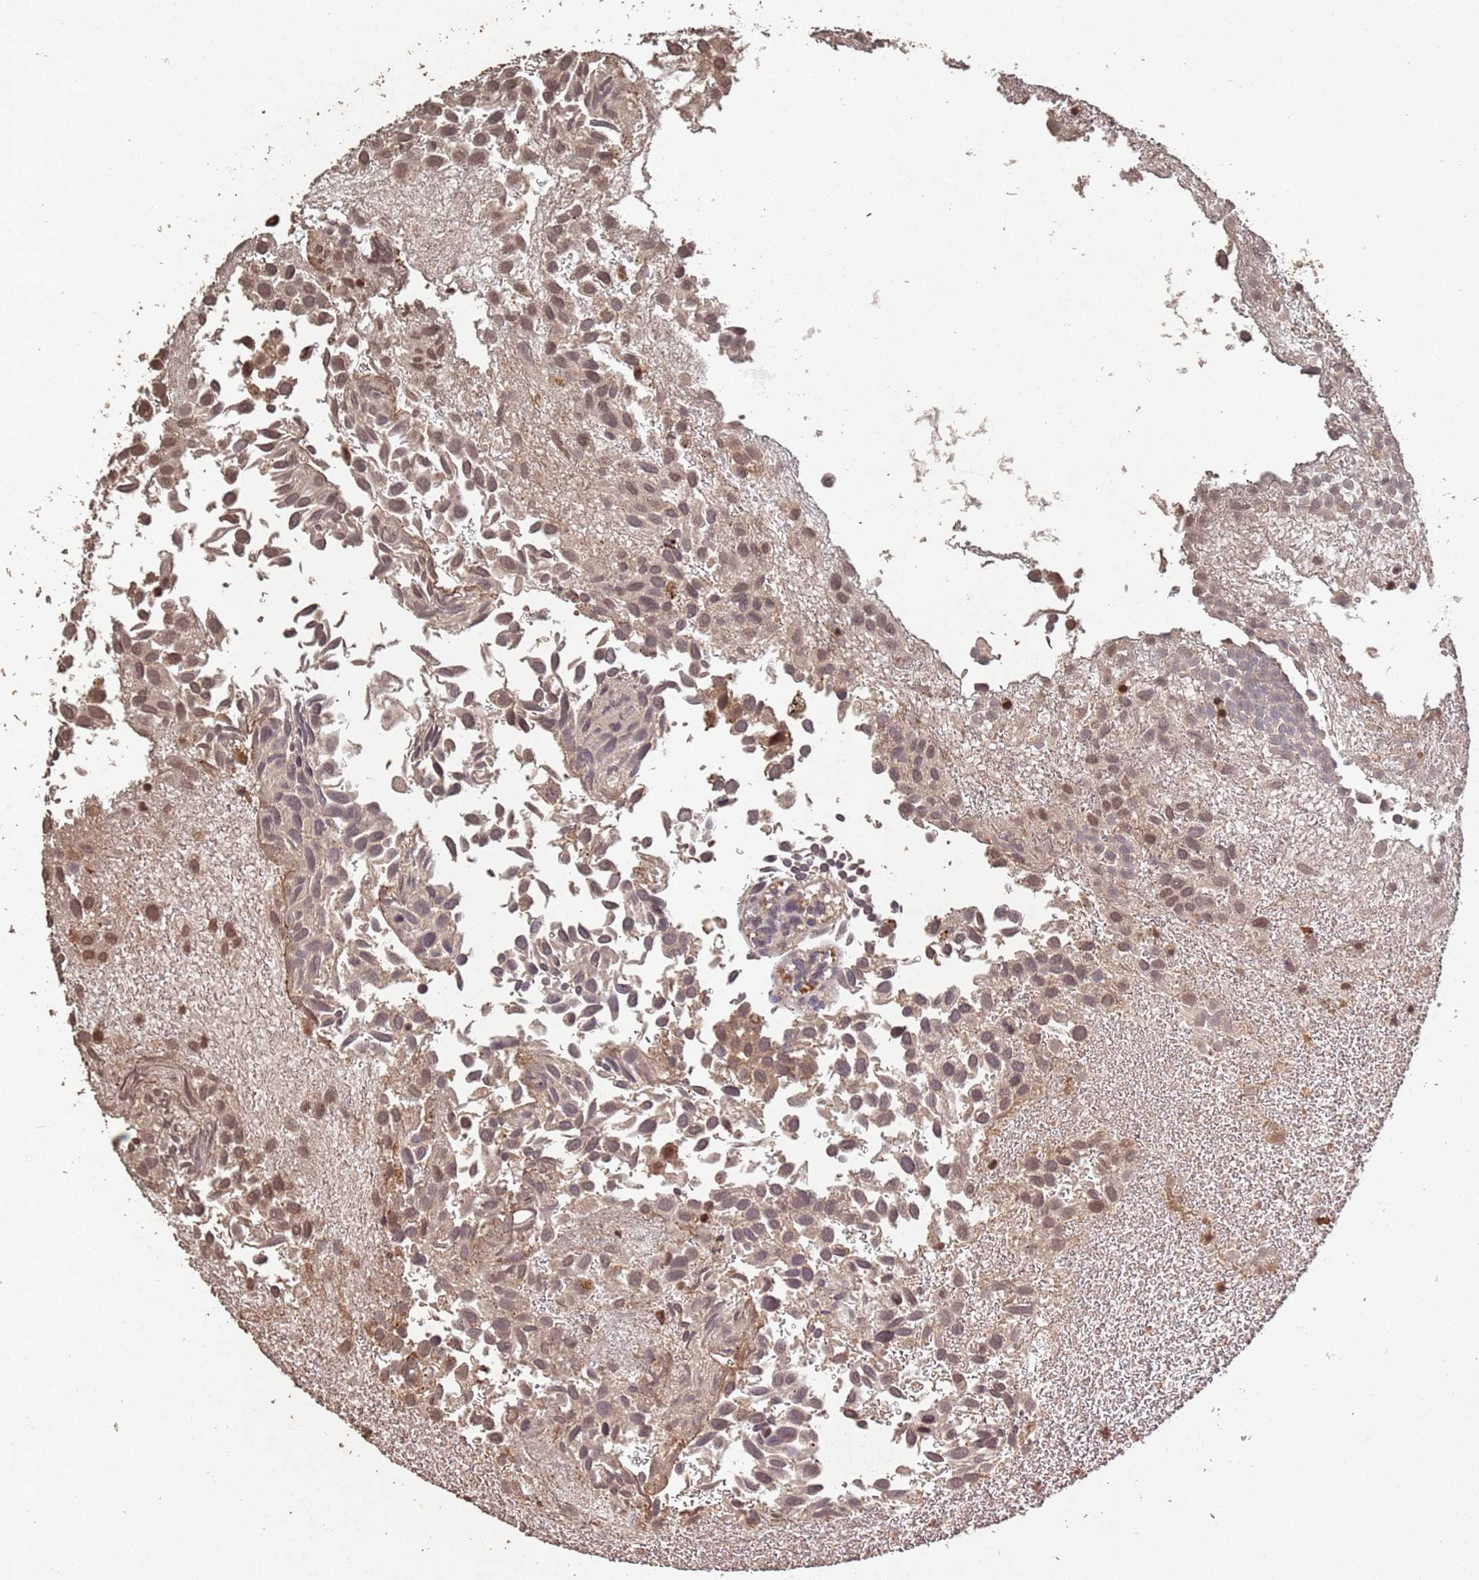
{"staining": {"intensity": "moderate", "quantity": ">75%", "location": "cytoplasmic/membranous,nuclear"}, "tissue": "urothelial cancer", "cell_type": "Tumor cells", "image_type": "cancer", "snomed": [{"axis": "morphology", "description": "Urothelial carcinoma, Low grade"}, {"axis": "topography", "description": "Urinary bladder"}], "caption": "This is an image of immunohistochemistry staining of urothelial carcinoma (low-grade), which shows moderate staining in the cytoplasmic/membranous and nuclear of tumor cells.", "gene": "FRAT1", "patient": {"sex": "male", "age": 88}}